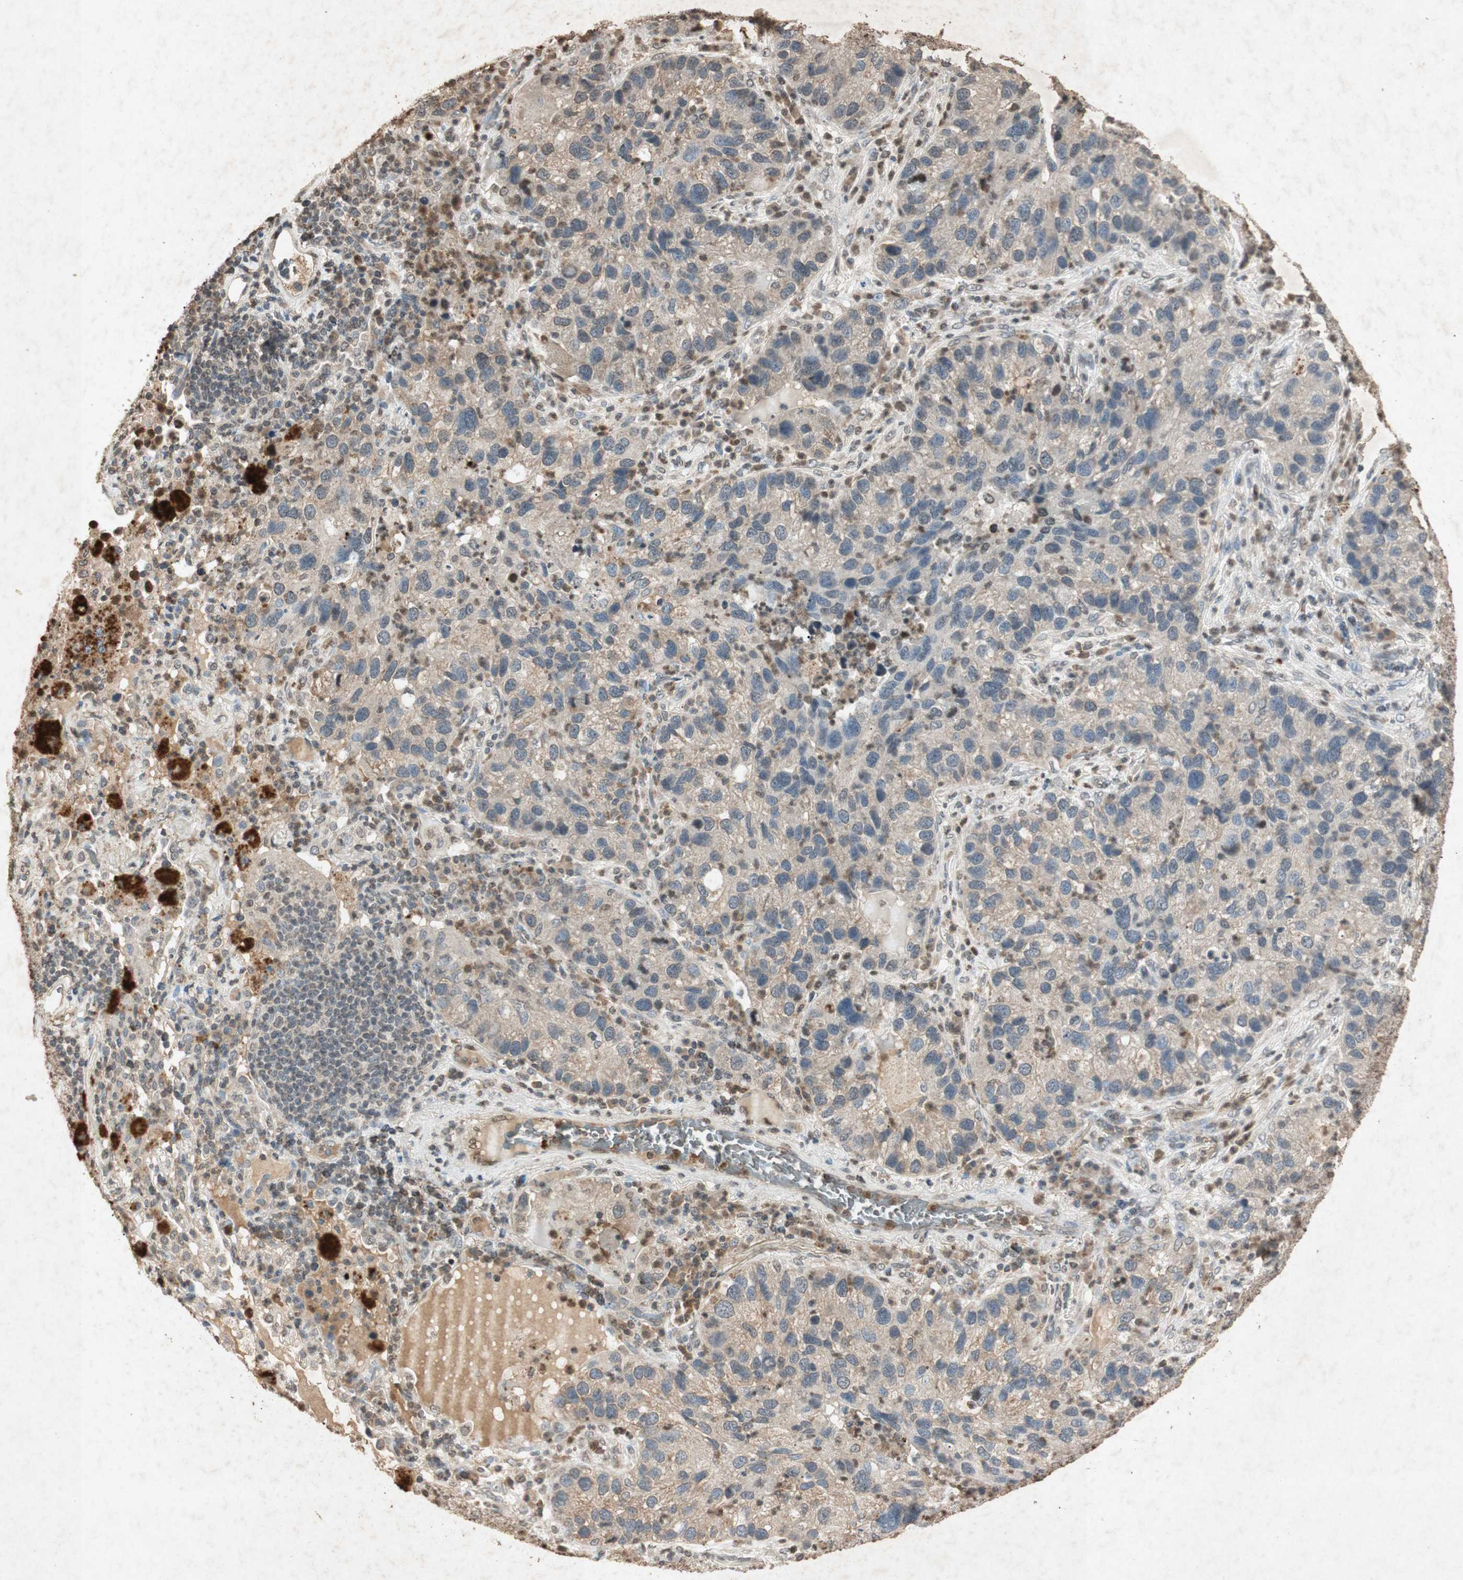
{"staining": {"intensity": "weak", "quantity": ">75%", "location": "cytoplasmic/membranous"}, "tissue": "lung cancer", "cell_type": "Tumor cells", "image_type": "cancer", "snomed": [{"axis": "morphology", "description": "Normal tissue, NOS"}, {"axis": "morphology", "description": "Adenocarcinoma, NOS"}, {"axis": "topography", "description": "Bronchus"}, {"axis": "topography", "description": "Lung"}], "caption": "Weak cytoplasmic/membranous staining for a protein is appreciated in about >75% of tumor cells of lung cancer (adenocarcinoma) using immunohistochemistry.", "gene": "MSRB1", "patient": {"sex": "male", "age": 54}}